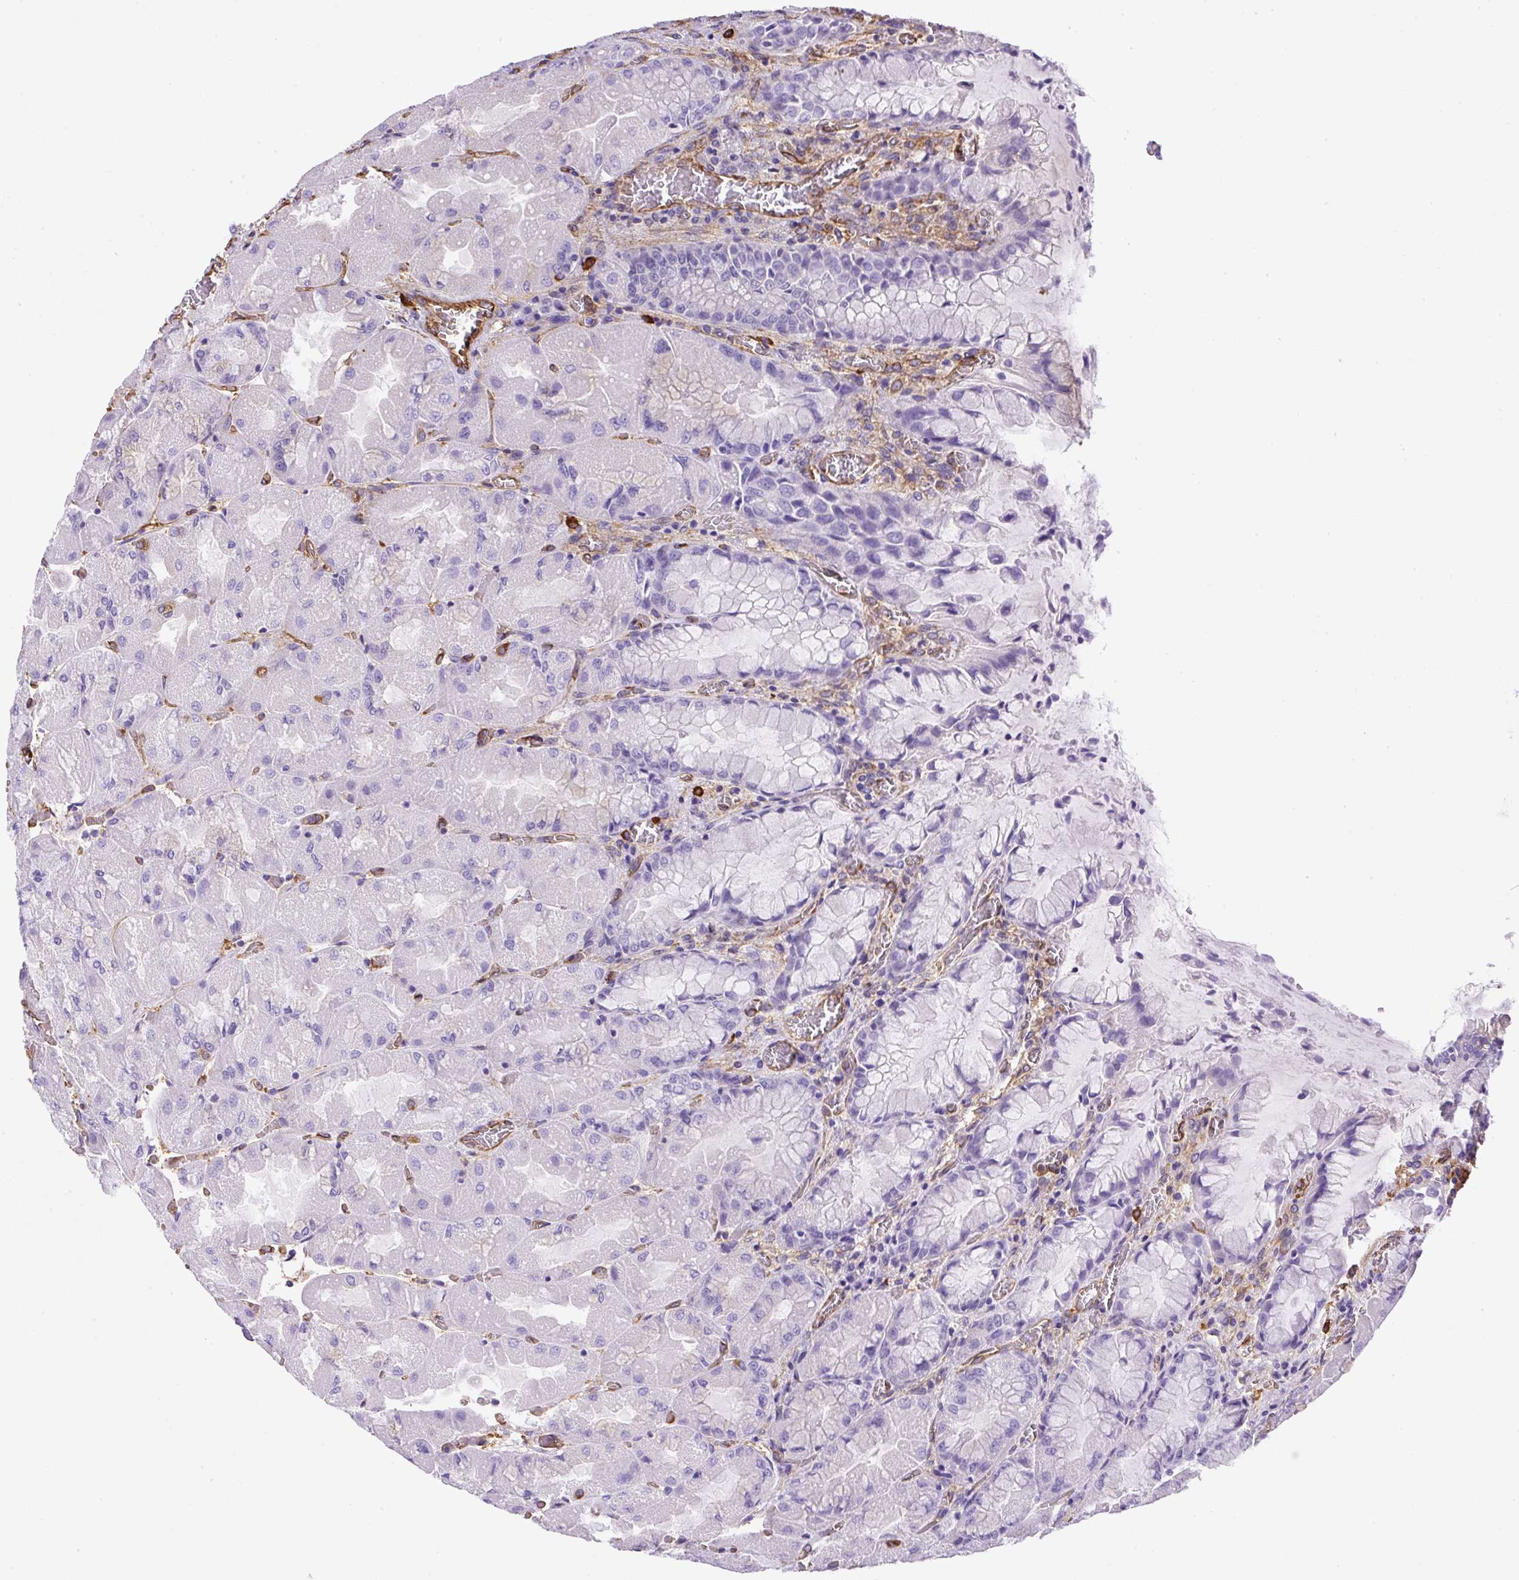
{"staining": {"intensity": "weak", "quantity": "<25%", "location": "cytoplasmic/membranous"}, "tissue": "stomach", "cell_type": "Glandular cells", "image_type": "normal", "snomed": [{"axis": "morphology", "description": "Normal tissue, NOS"}, {"axis": "topography", "description": "Stomach"}], "caption": "High magnification brightfield microscopy of benign stomach stained with DAB (3,3'-diaminobenzidine) (brown) and counterstained with hematoxylin (blue): glandular cells show no significant positivity. Nuclei are stained in blue.", "gene": "MAGEB5", "patient": {"sex": "female", "age": 61}}